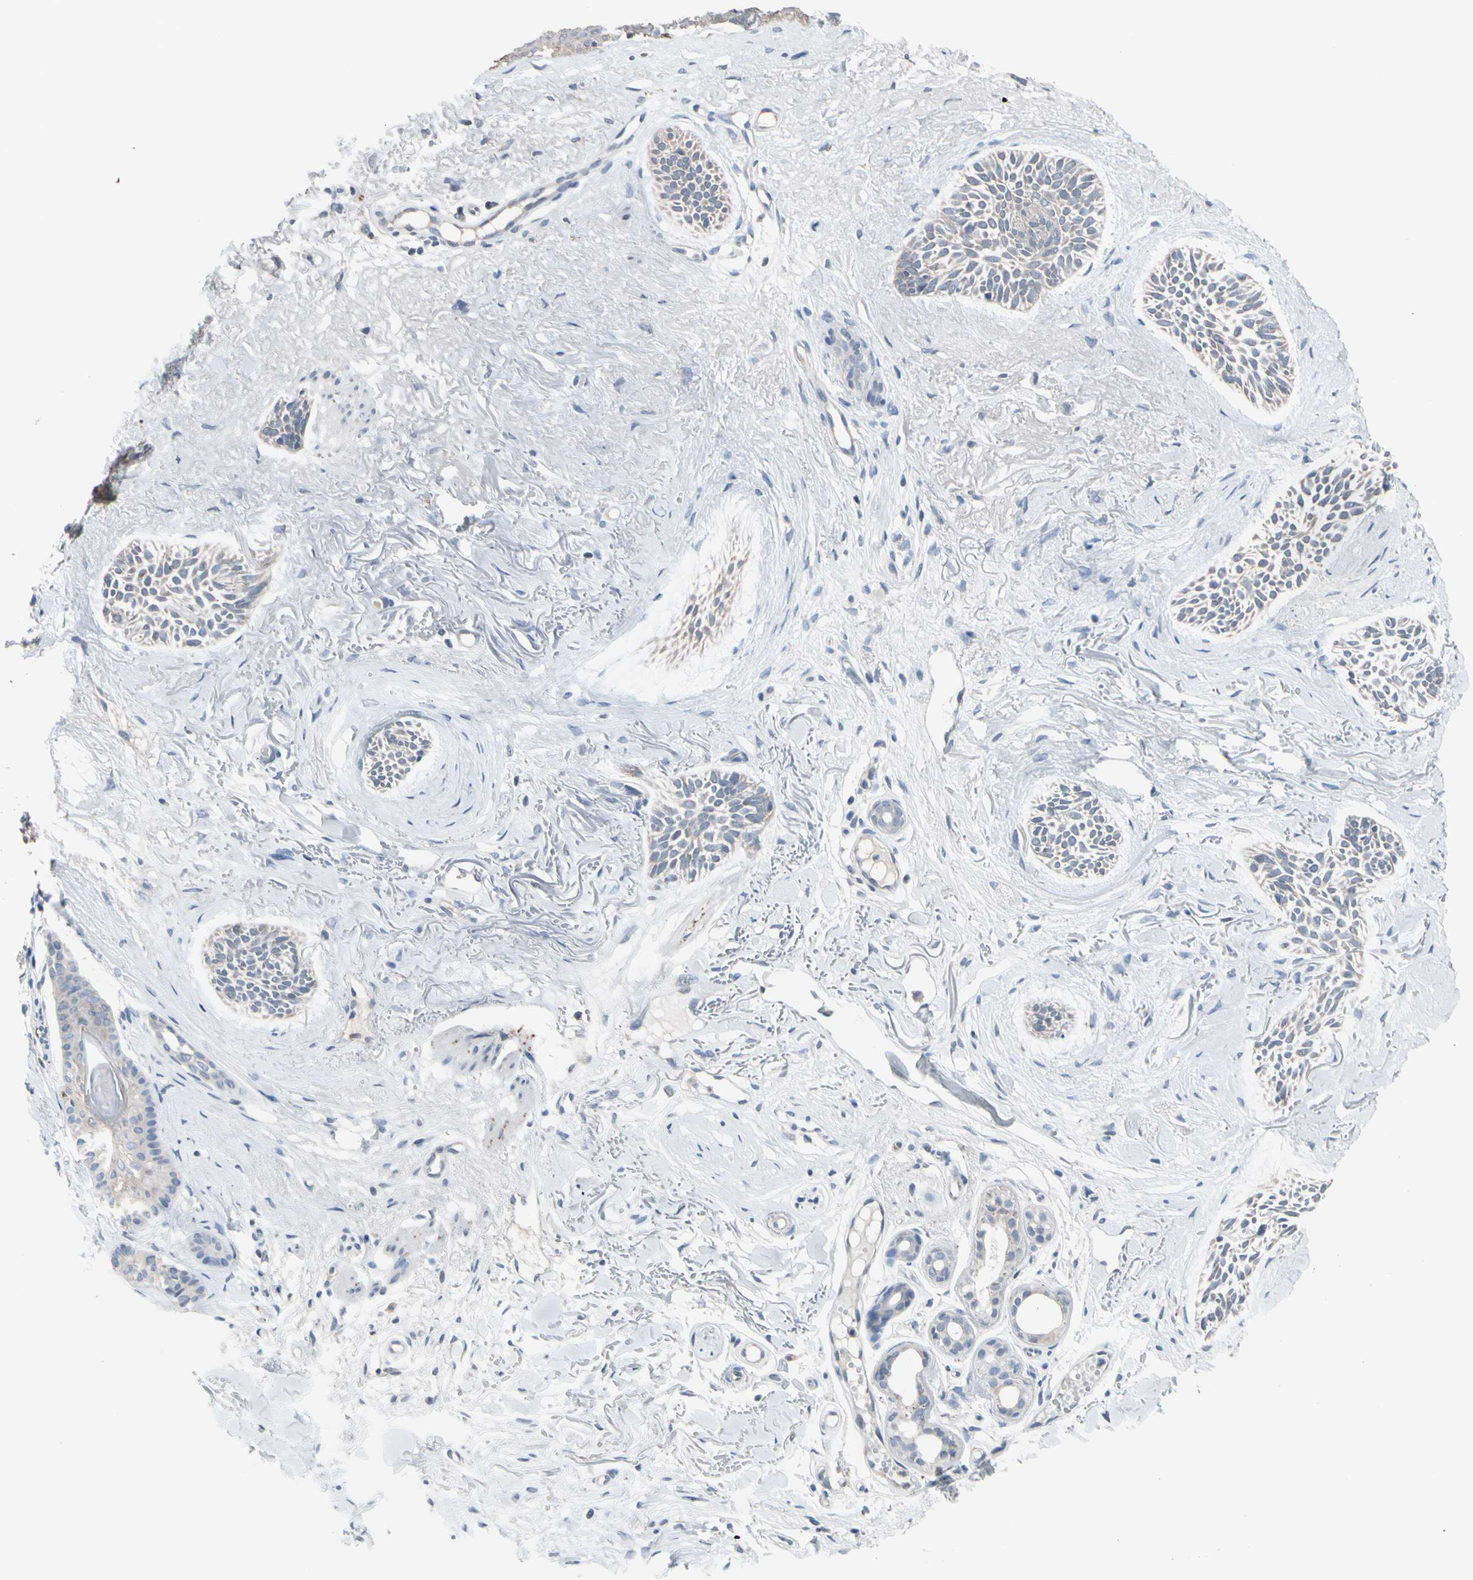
{"staining": {"intensity": "weak", "quantity": ">75%", "location": "cytoplasmic/membranous"}, "tissue": "skin cancer", "cell_type": "Tumor cells", "image_type": "cancer", "snomed": [{"axis": "morphology", "description": "Normal tissue, NOS"}, {"axis": "morphology", "description": "Basal cell carcinoma"}, {"axis": "topography", "description": "Skin"}], "caption": "Tumor cells reveal weak cytoplasmic/membranous positivity in about >75% of cells in skin basal cell carcinoma.", "gene": "SV2A", "patient": {"sex": "female", "age": 84}}